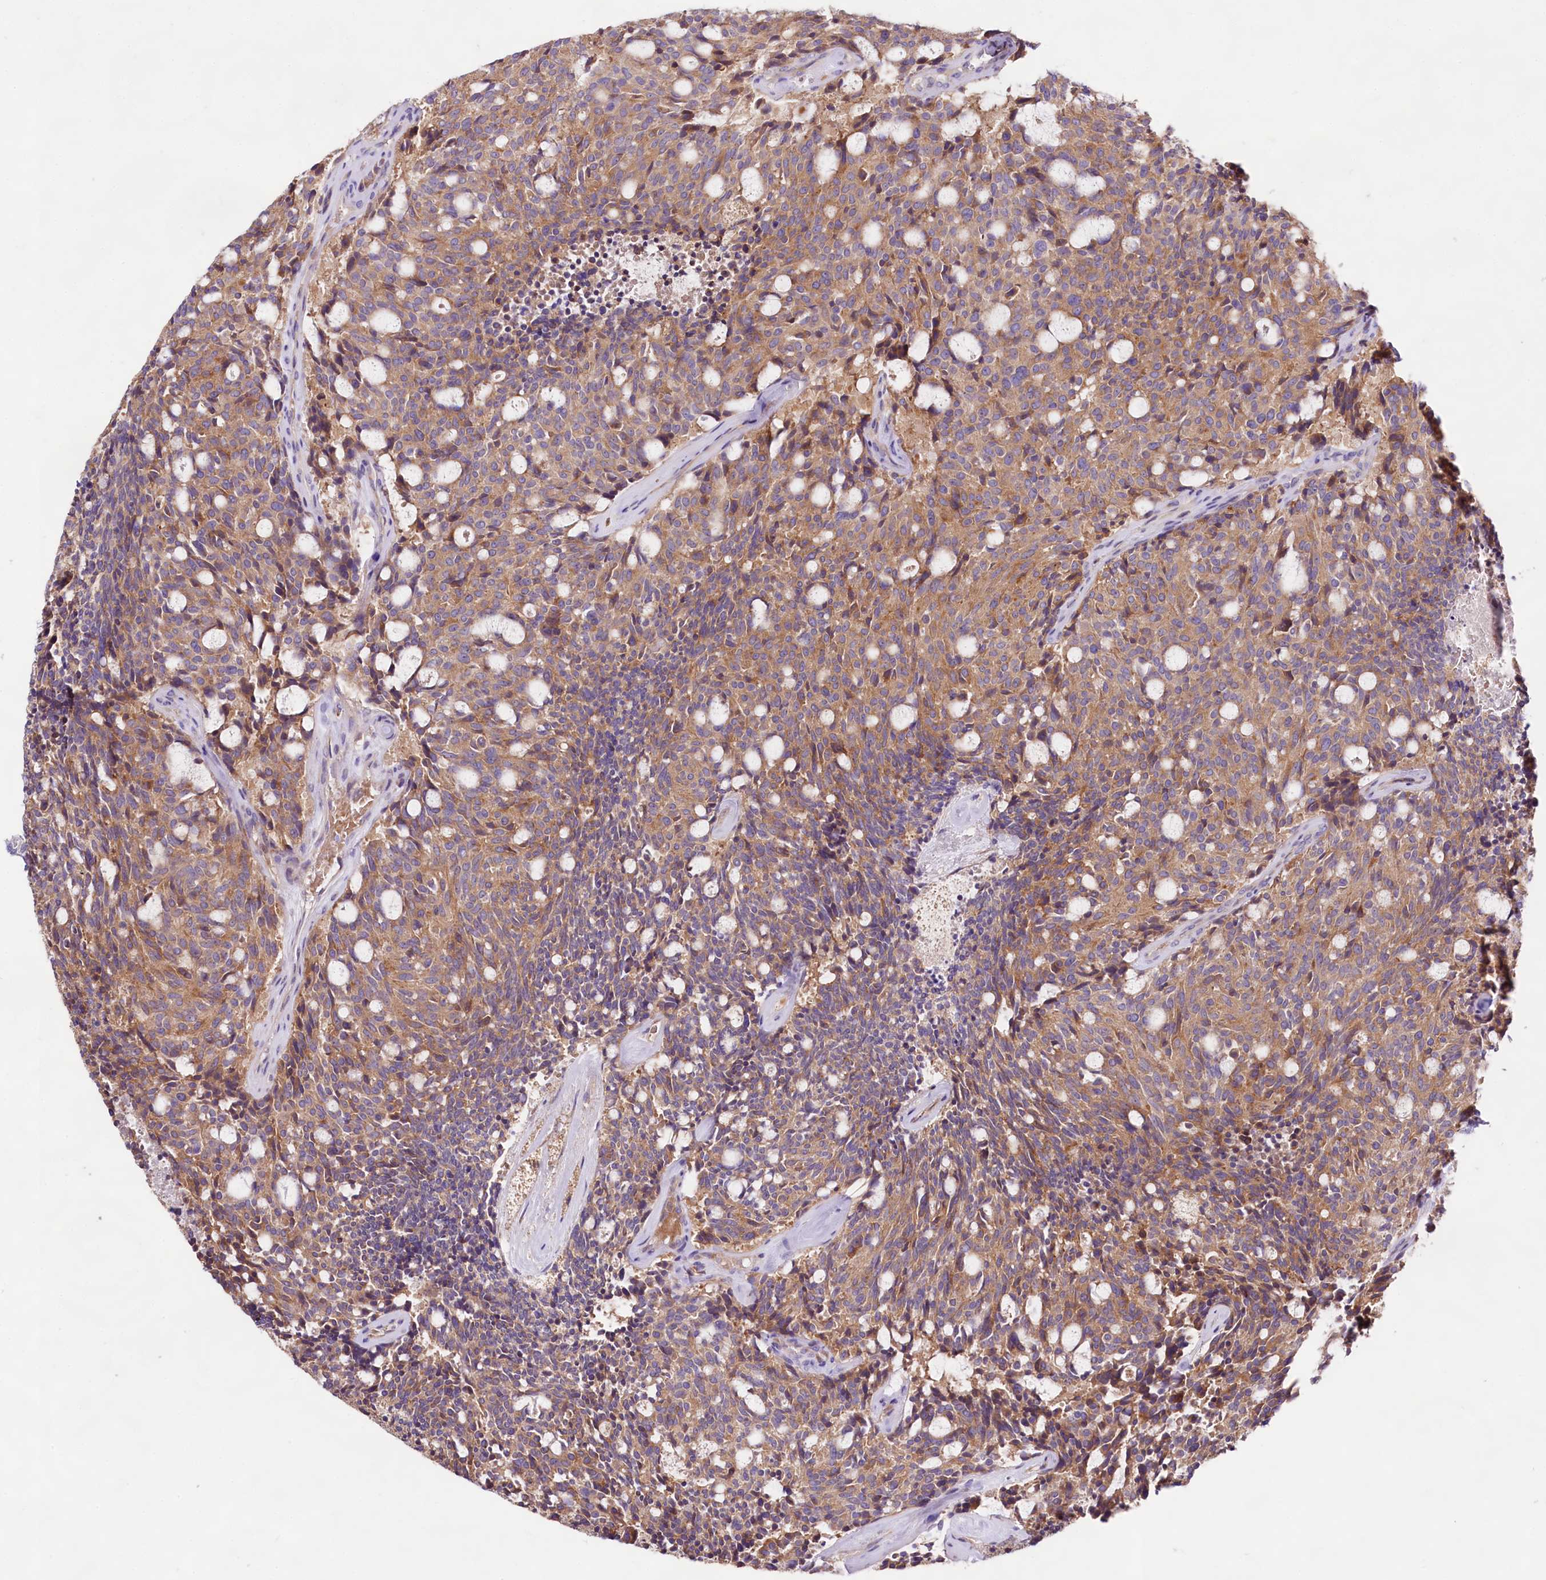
{"staining": {"intensity": "weak", "quantity": ">75%", "location": "cytoplasmic/membranous"}, "tissue": "carcinoid", "cell_type": "Tumor cells", "image_type": "cancer", "snomed": [{"axis": "morphology", "description": "Carcinoid, malignant, NOS"}, {"axis": "topography", "description": "Pancreas"}], "caption": "Carcinoid (malignant) tissue demonstrates weak cytoplasmic/membranous expression in about >75% of tumor cells, visualized by immunohistochemistry. The protein is shown in brown color, while the nuclei are stained blue.", "gene": "DMXL2", "patient": {"sex": "female", "age": 54}}